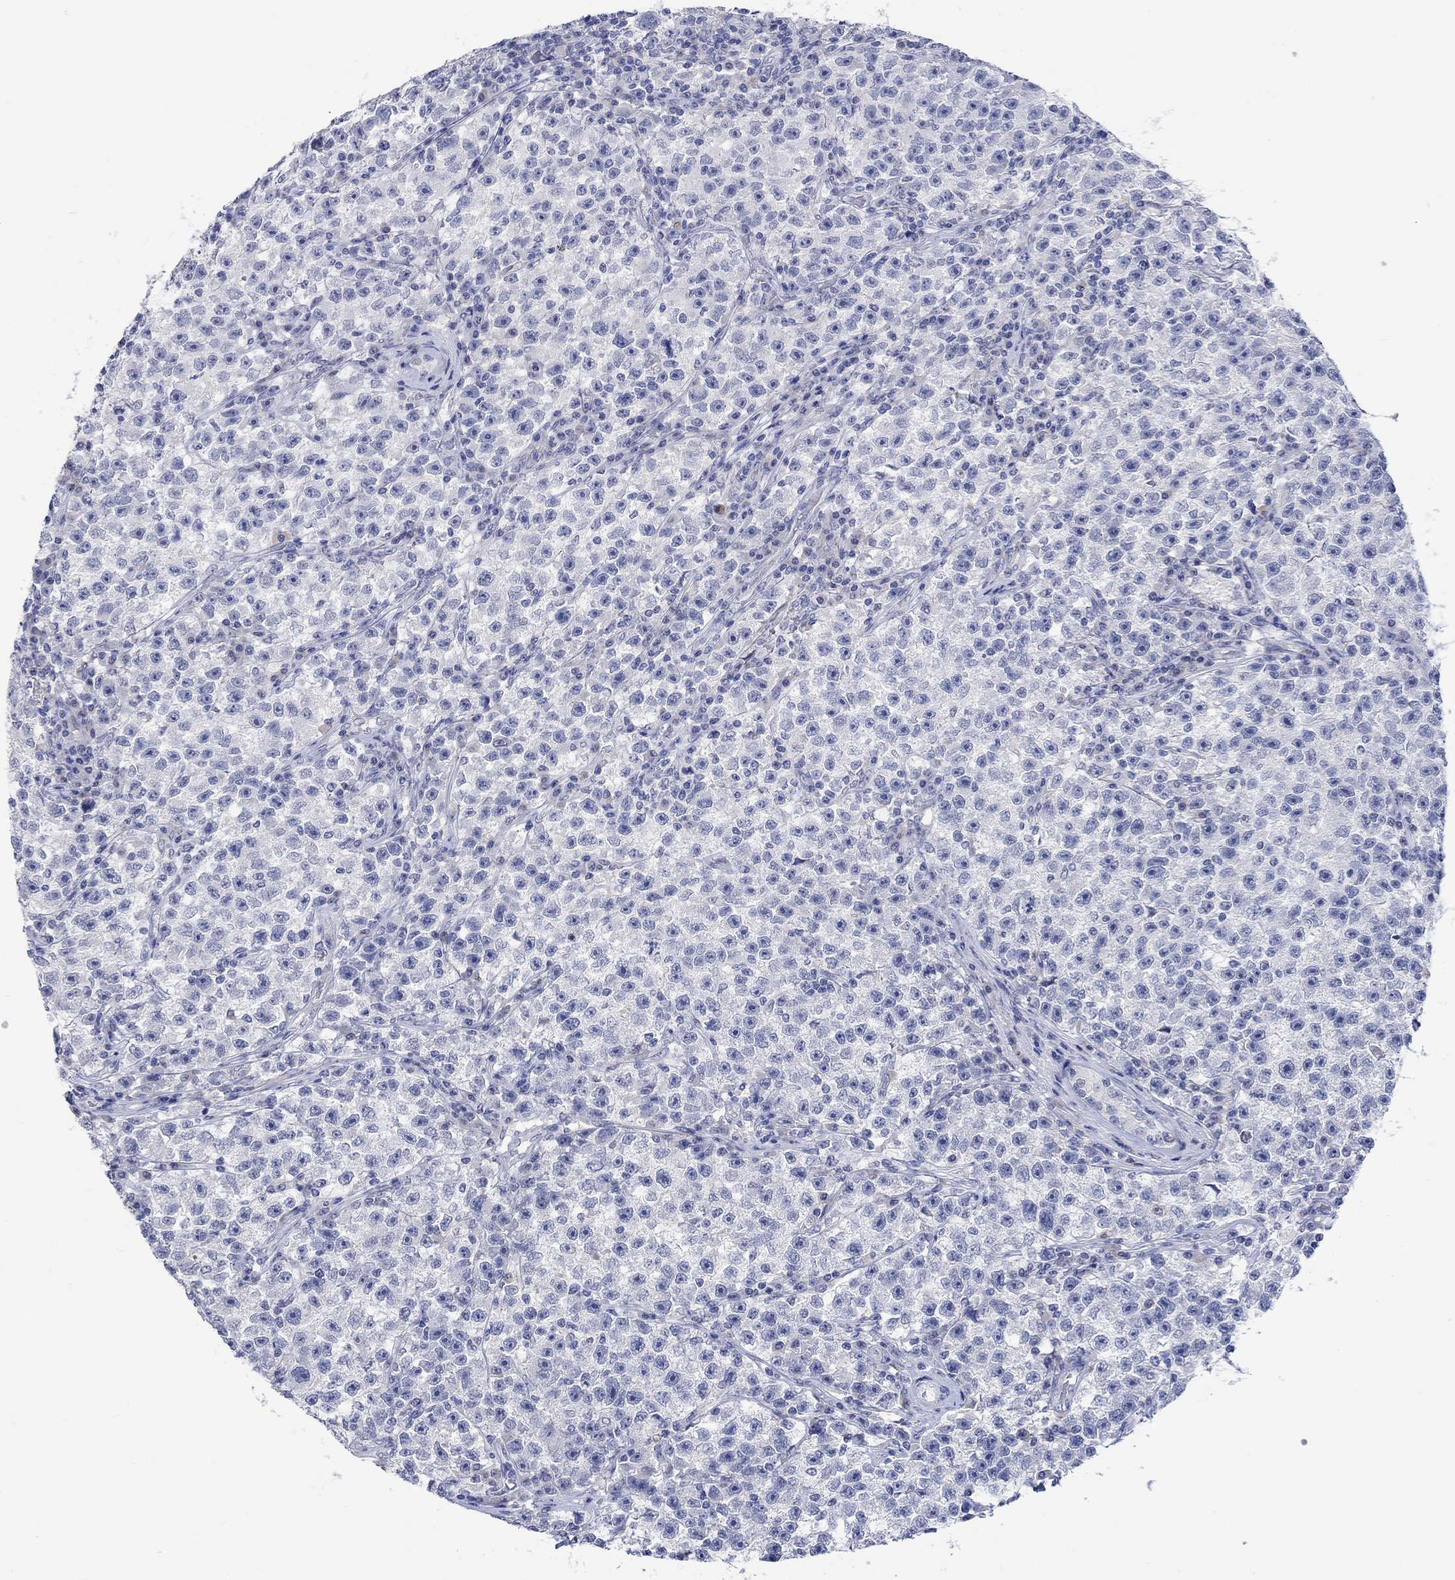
{"staining": {"intensity": "negative", "quantity": "none", "location": "none"}, "tissue": "testis cancer", "cell_type": "Tumor cells", "image_type": "cancer", "snomed": [{"axis": "morphology", "description": "Seminoma, NOS"}, {"axis": "topography", "description": "Testis"}], "caption": "A micrograph of human testis seminoma is negative for staining in tumor cells.", "gene": "DLK1", "patient": {"sex": "male", "age": 22}}